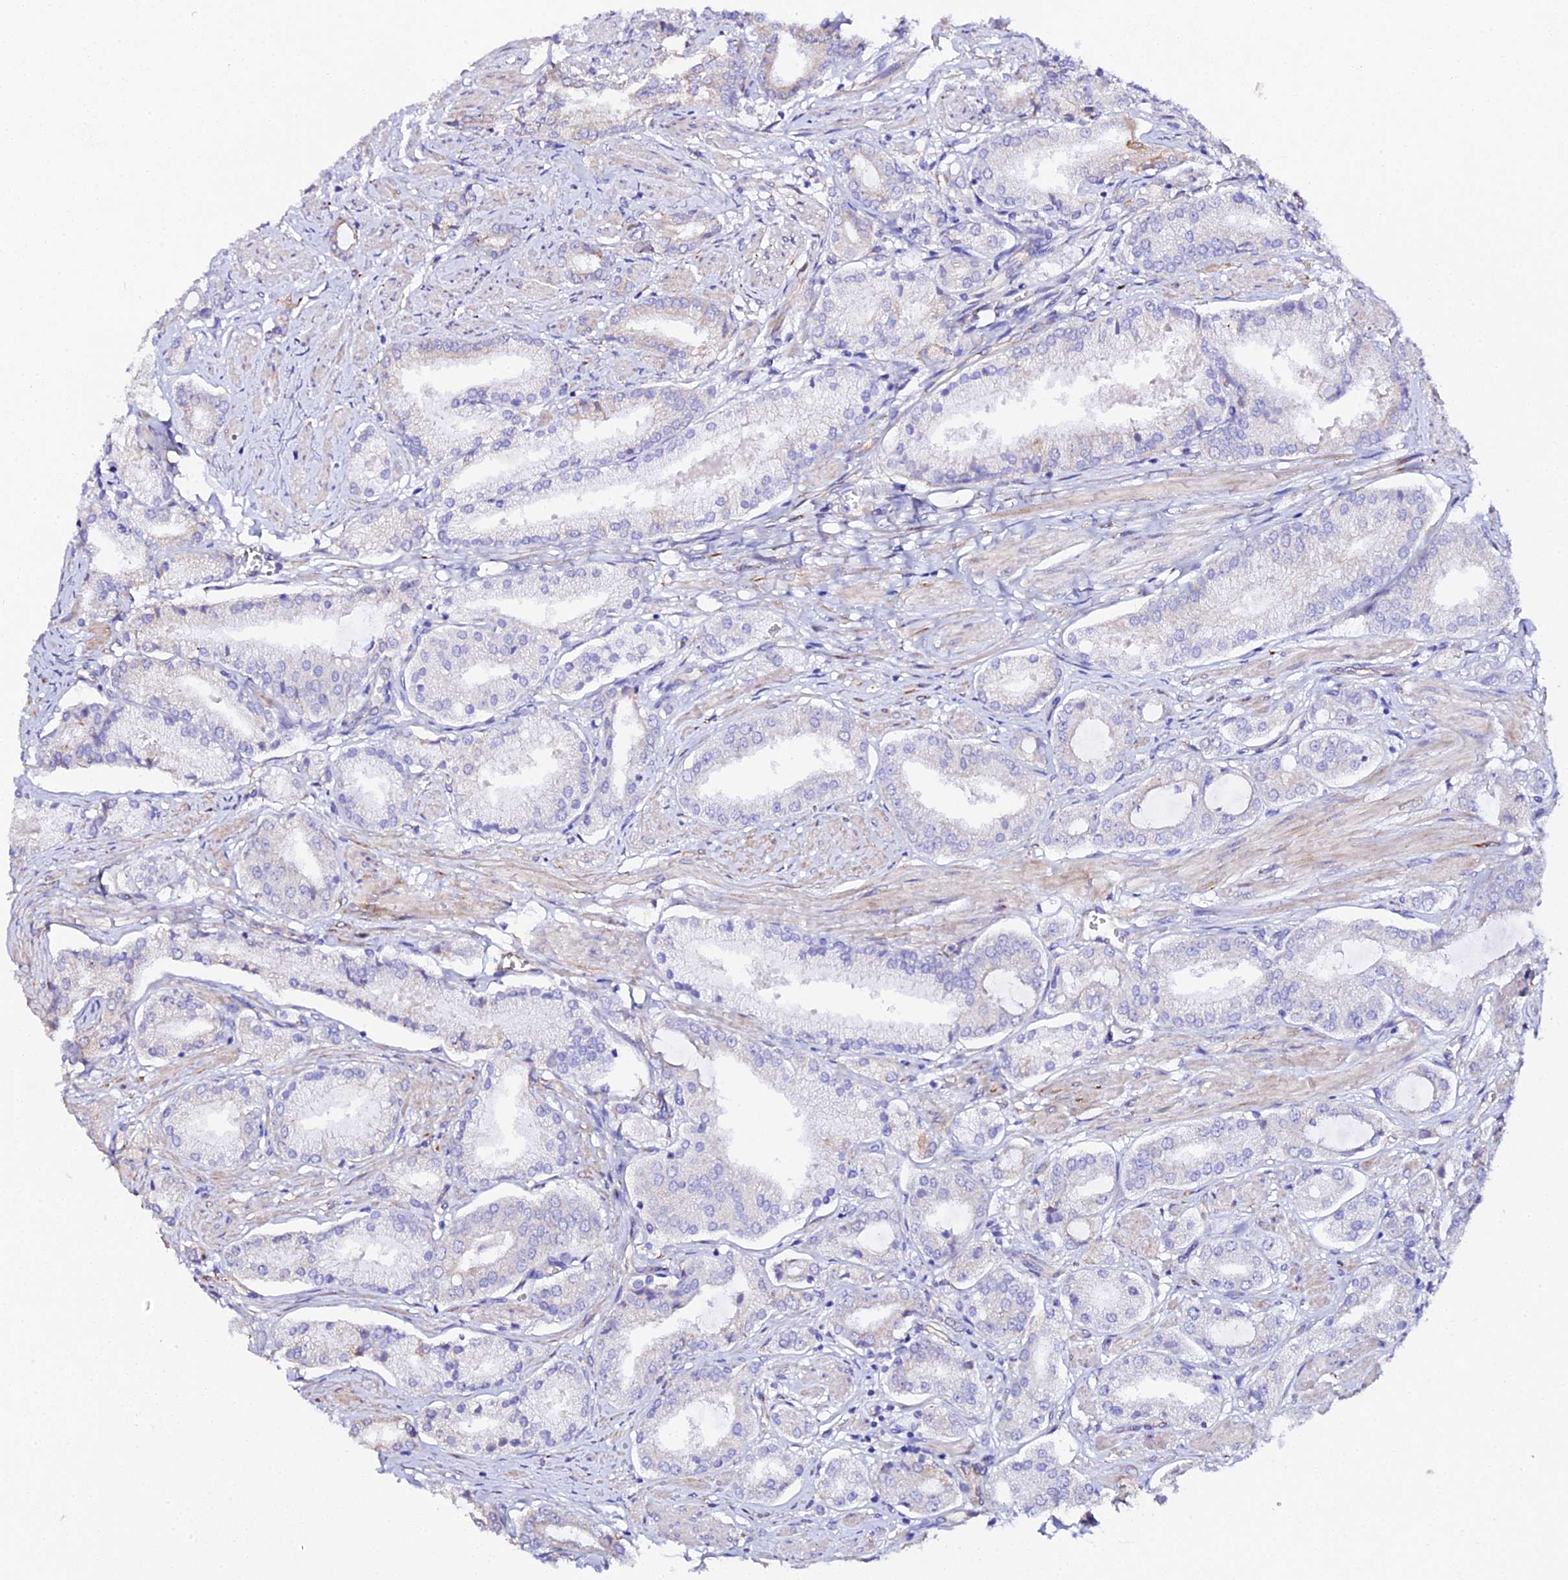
{"staining": {"intensity": "weak", "quantity": "25%-75%", "location": "cytoplasmic/membranous"}, "tissue": "prostate cancer", "cell_type": "Tumor cells", "image_type": "cancer", "snomed": [{"axis": "morphology", "description": "Adenocarcinoma, High grade"}, {"axis": "topography", "description": "Prostate and seminal vesicle, NOS"}], "caption": "Immunohistochemical staining of human prostate high-grade adenocarcinoma reveals low levels of weak cytoplasmic/membranous staining in approximately 25%-75% of tumor cells.", "gene": "CFAP45", "patient": {"sex": "male", "age": 64}}